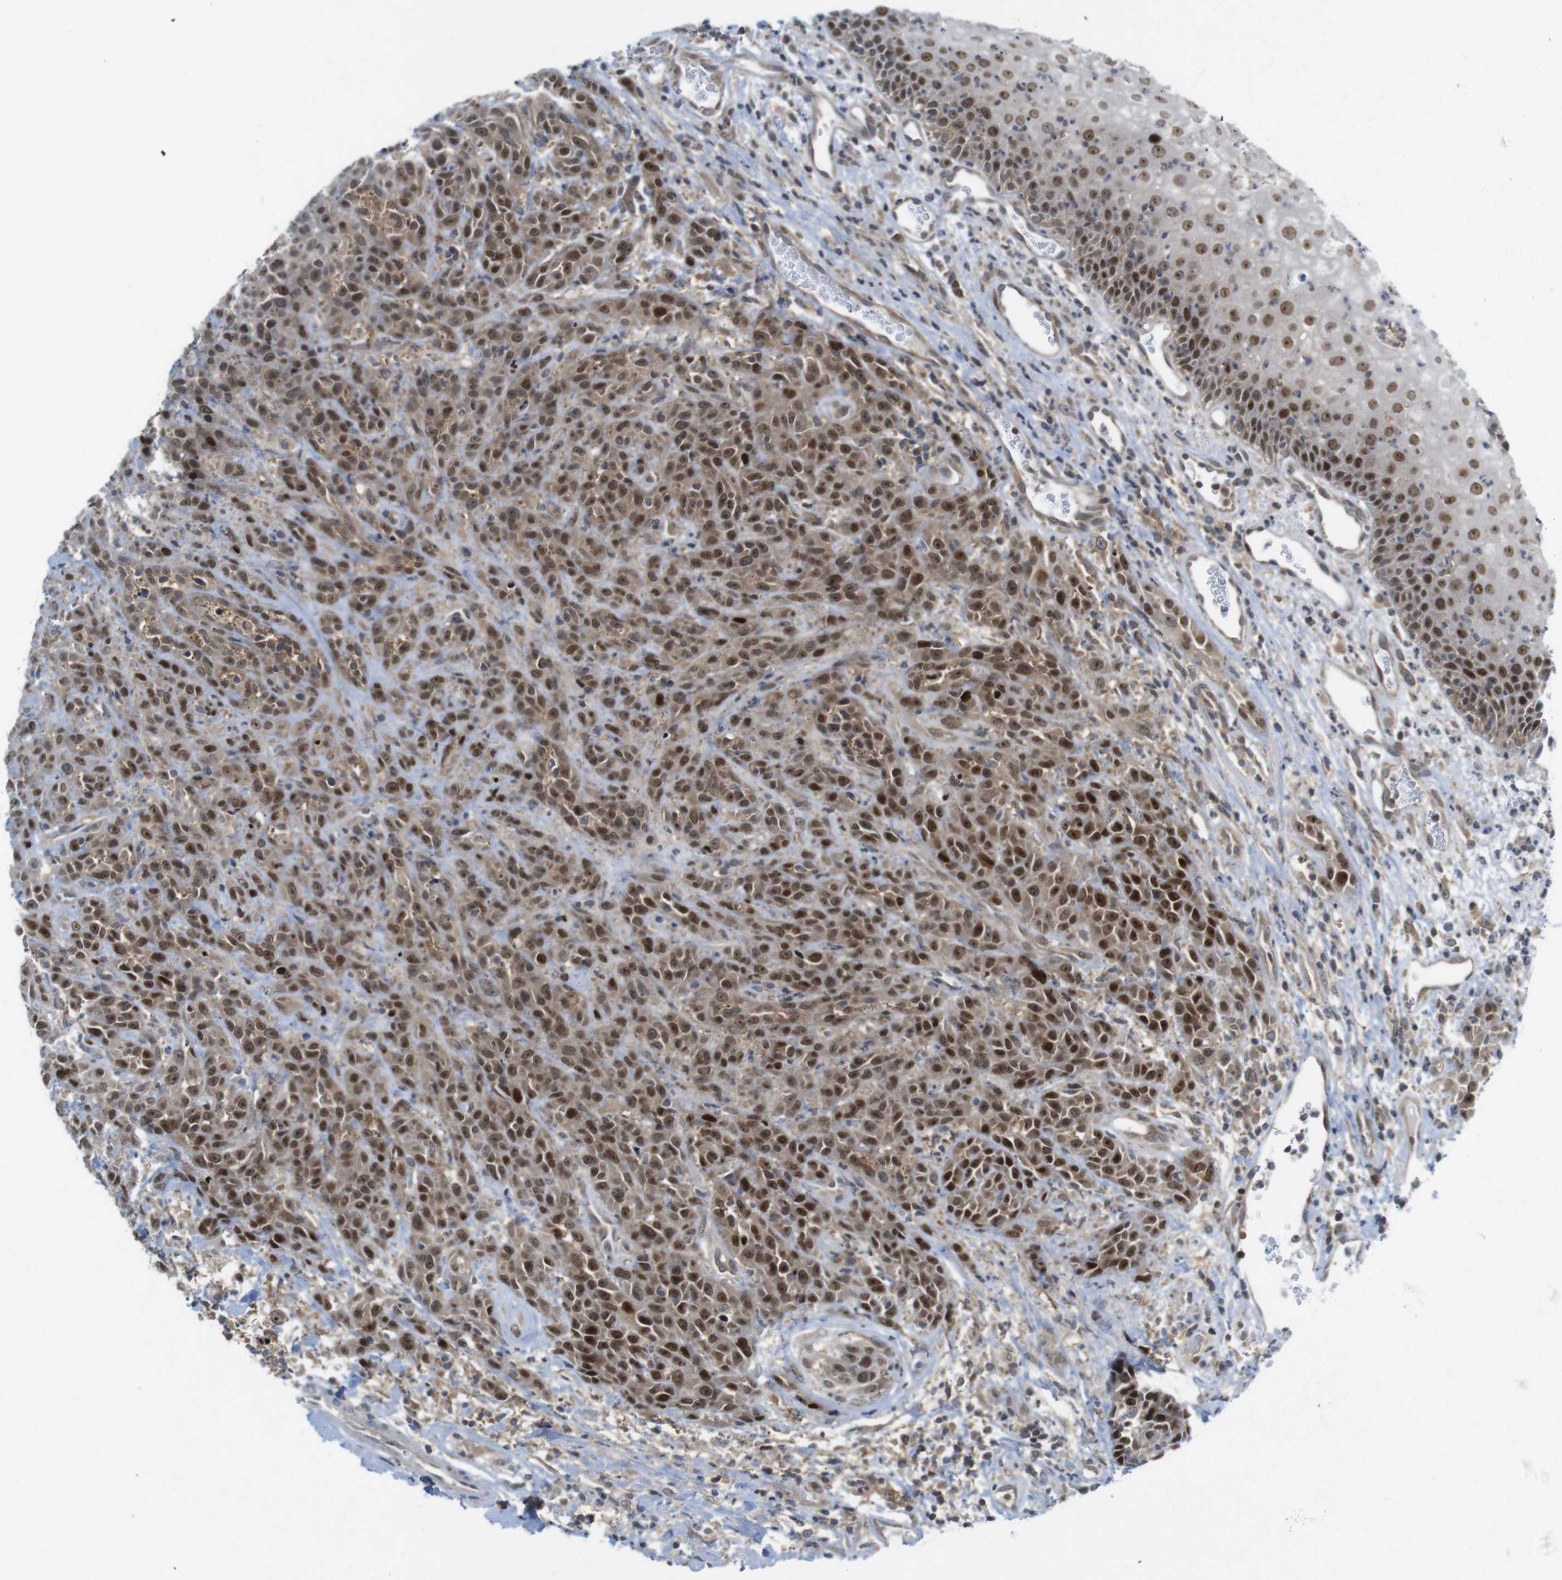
{"staining": {"intensity": "strong", "quantity": "25%-75%", "location": "cytoplasmic/membranous,nuclear"}, "tissue": "head and neck cancer", "cell_type": "Tumor cells", "image_type": "cancer", "snomed": [{"axis": "morphology", "description": "Normal tissue, NOS"}, {"axis": "morphology", "description": "Squamous cell carcinoma, NOS"}, {"axis": "topography", "description": "Cartilage tissue"}, {"axis": "topography", "description": "Head-Neck"}], "caption": "Head and neck cancer (squamous cell carcinoma) stained for a protein (brown) reveals strong cytoplasmic/membranous and nuclear positive staining in approximately 25%-75% of tumor cells.", "gene": "RCC1", "patient": {"sex": "male", "age": 62}}